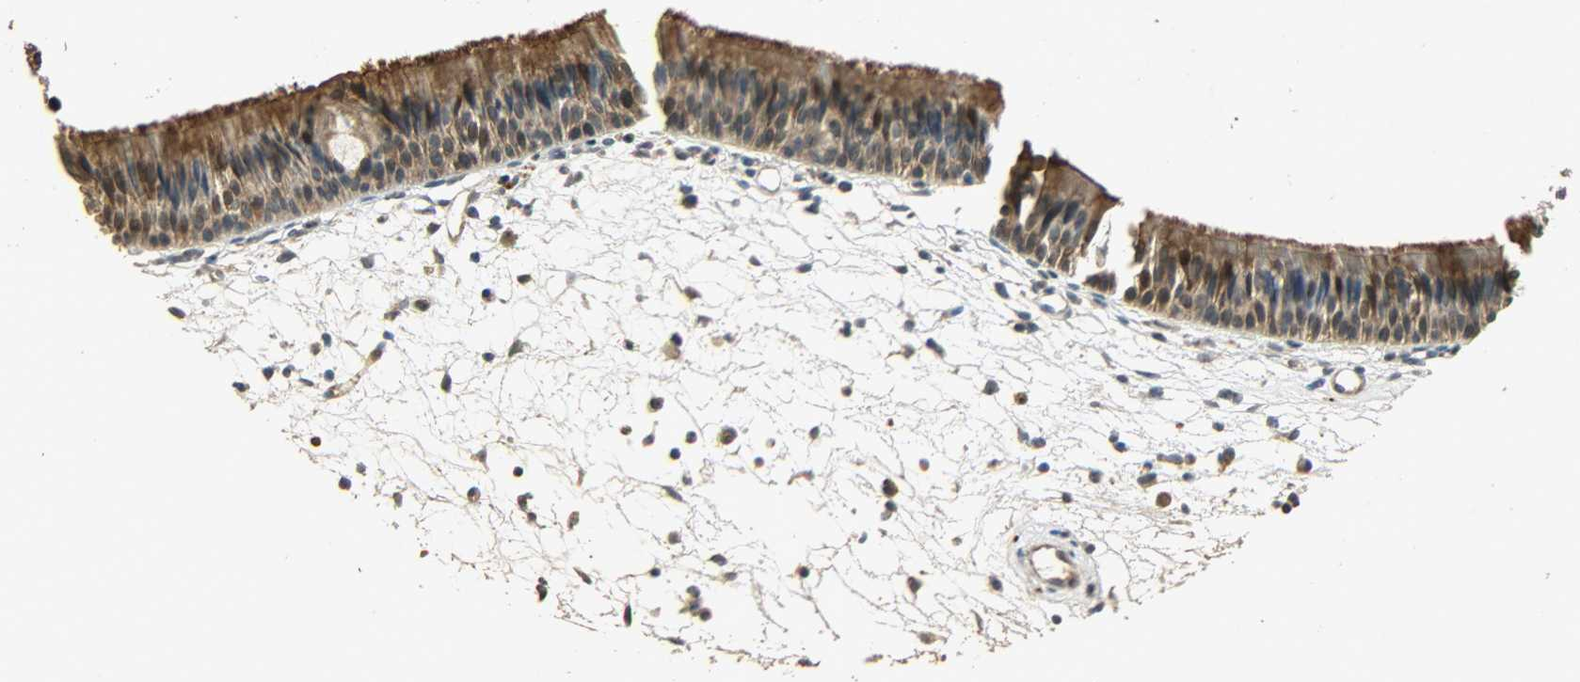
{"staining": {"intensity": "moderate", "quantity": ">75%", "location": "cytoplasmic/membranous"}, "tissue": "nasopharynx", "cell_type": "Respiratory epithelial cells", "image_type": "normal", "snomed": [{"axis": "morphology", "description": "Normal tissue, NOS"}, {"axis": "topography", "description": "Nasopharynx"}], "caption": "Immunohistochemical staining of benign human nasopharynx shows >75% levels of moderate cytoplasmic/membranous protein expression in approximately >75% of respiratory epithelial cells.", "gene": "ATP2B1", "patient": {"sex": "female", "age": 54}}